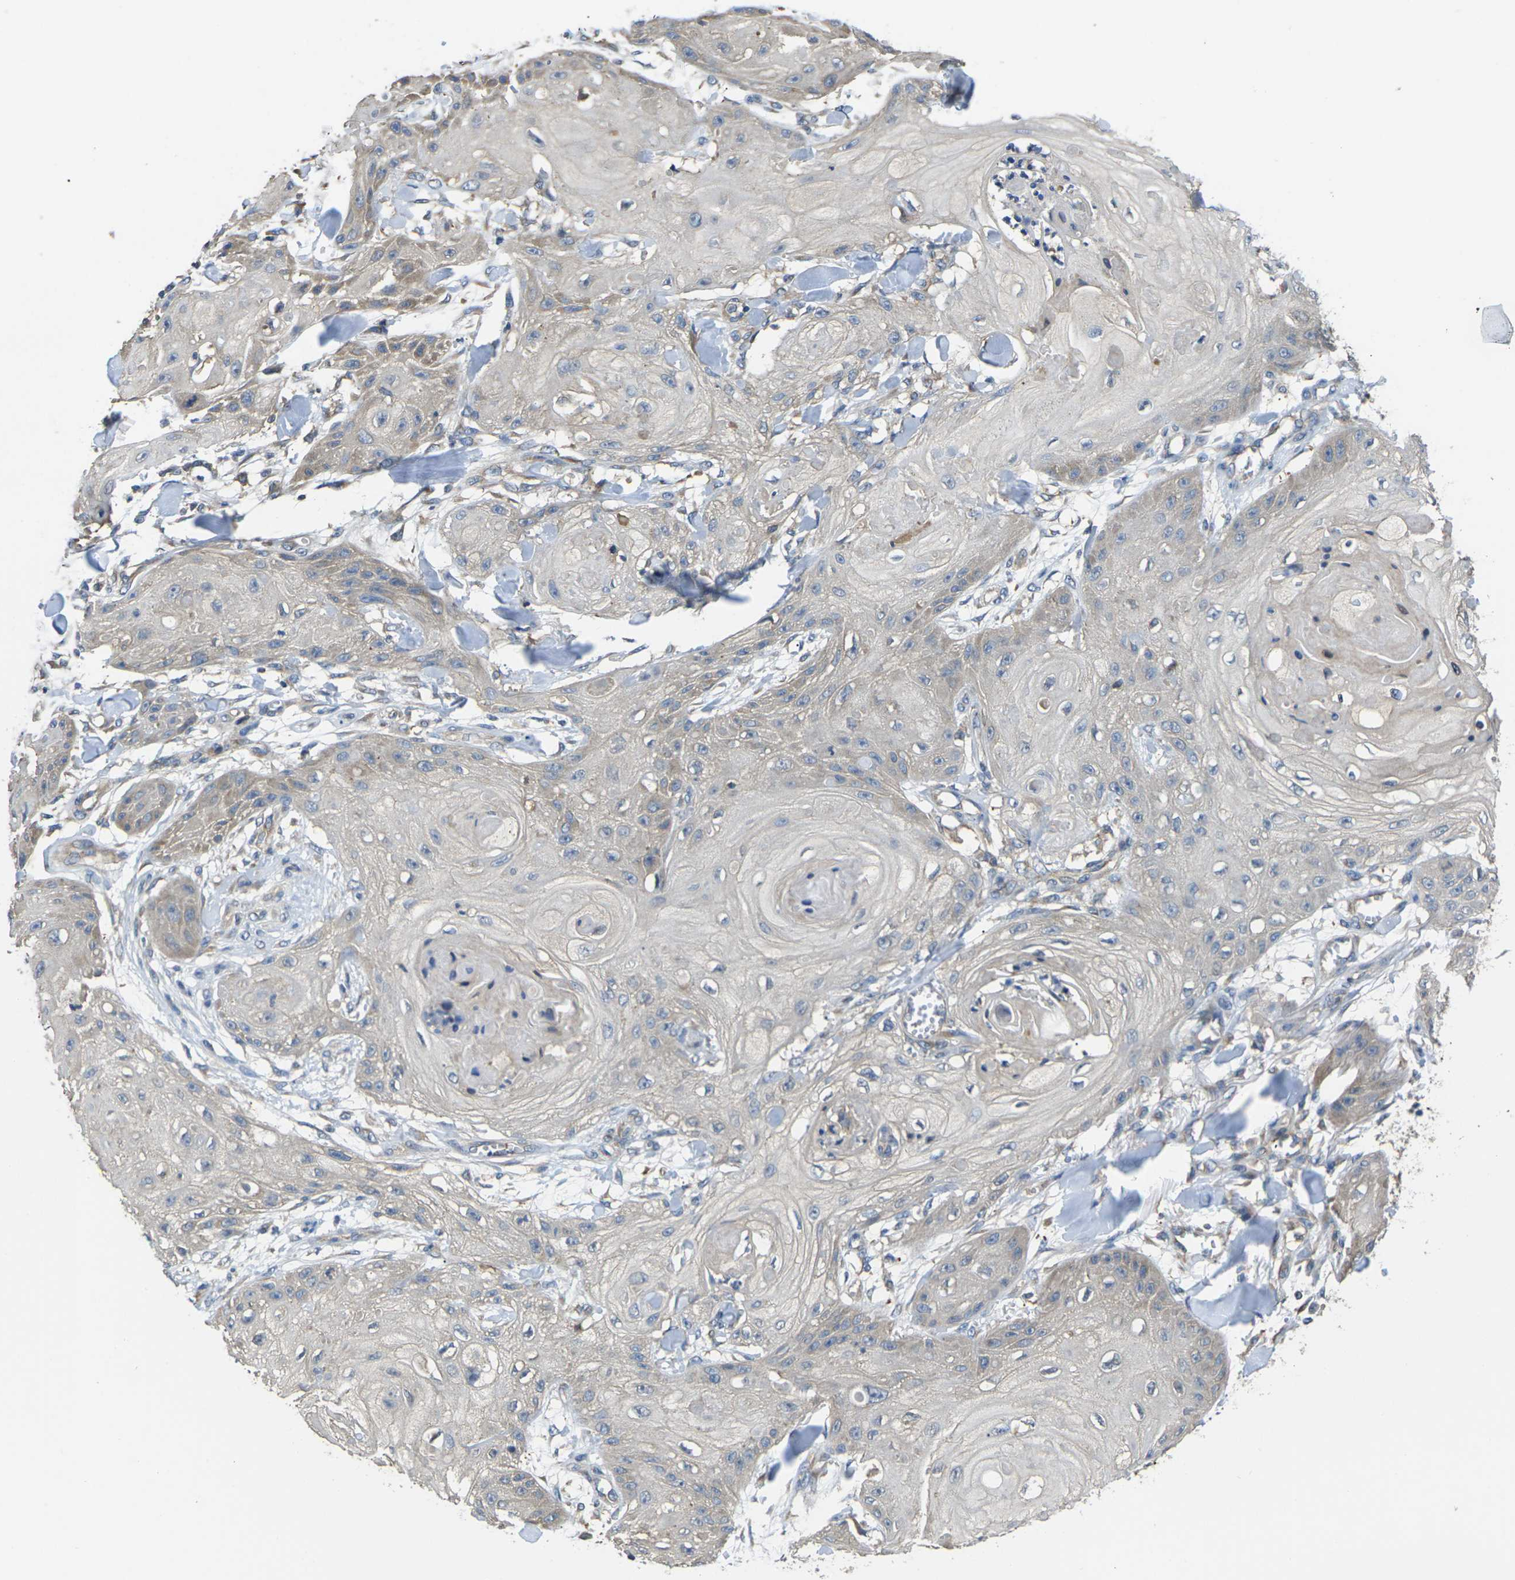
{"staining": {"intensity": "weak", "quantity": "<25%", "location": "cytoplasmic/membranous"}, "tissue": "skin cancer", "cell_type": "Tumor cells", "image_type": "cancer", "snomed": [{"axis": "morphology", "description": "Squamous cell carcinoma, NOS"}, {"axis": "topography", "description": "Skin"}], "caption": "The image demonstrates no significant staining in tumor cells of skin cancer (squamous cell carcinoma).", "gene": "TMCC2", "patient": {"sex": "male", "age": 74}}